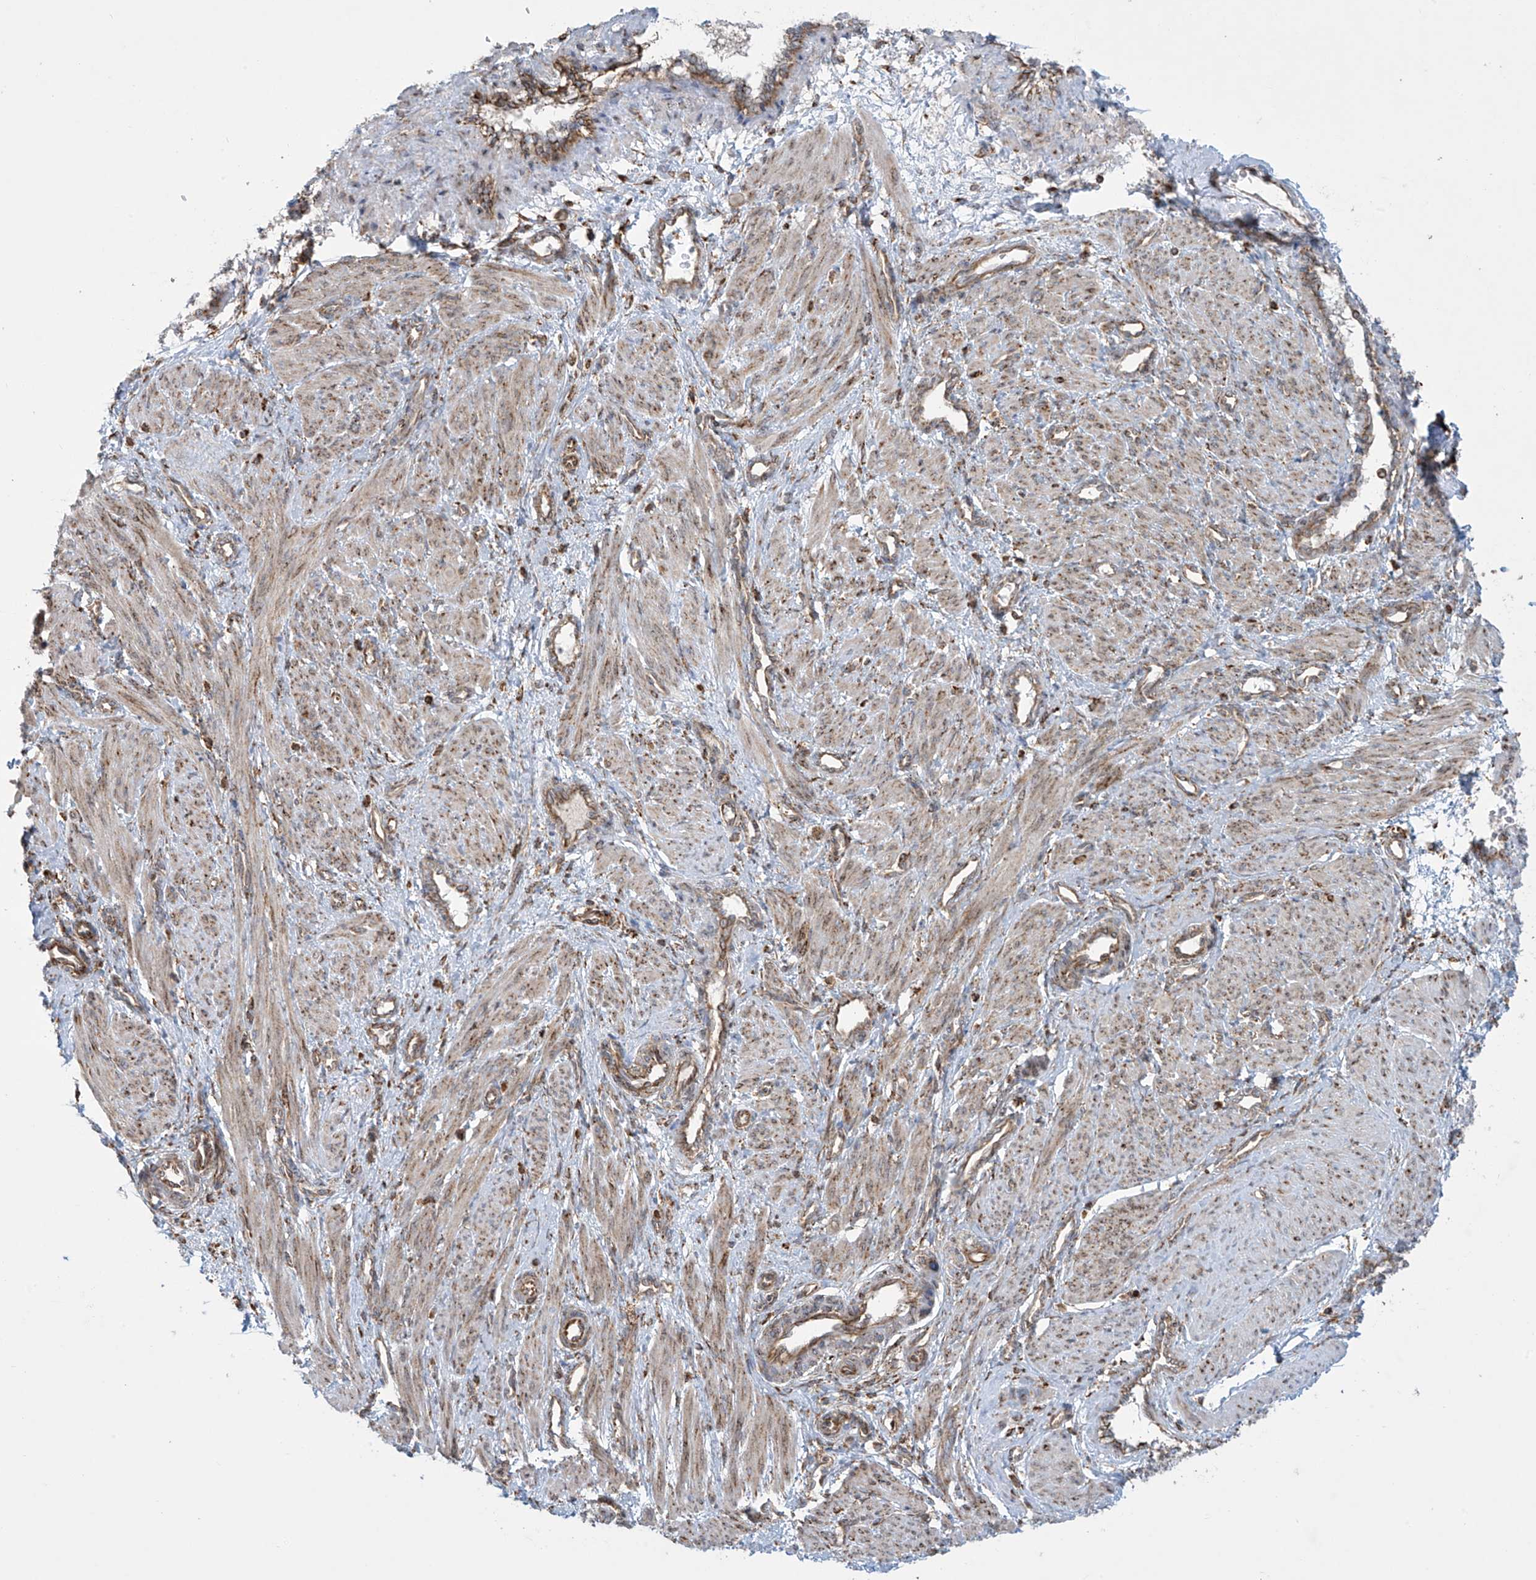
{"staining": {"intensity": "weak", "quantity": ">75%", "location": "cytoplasmic/membranous"}, "tissue": "smooth muscle", "cell_type": "Smooth muscle cells", "image_type": "normal", "snomed": [{"axis": "morphology", "description": "Normal tissue, NOS"}, {"axis": "topography", "description": "Endometrium"}], "caption": "Immunohistochemistry of benign human smooth muscle exhibits low levels of weak cytoplasmic/membranous positivity in about >75% of smooth muscle cells.", "gene": "MX1", "patient": {"sex": "female", "age": 33}}